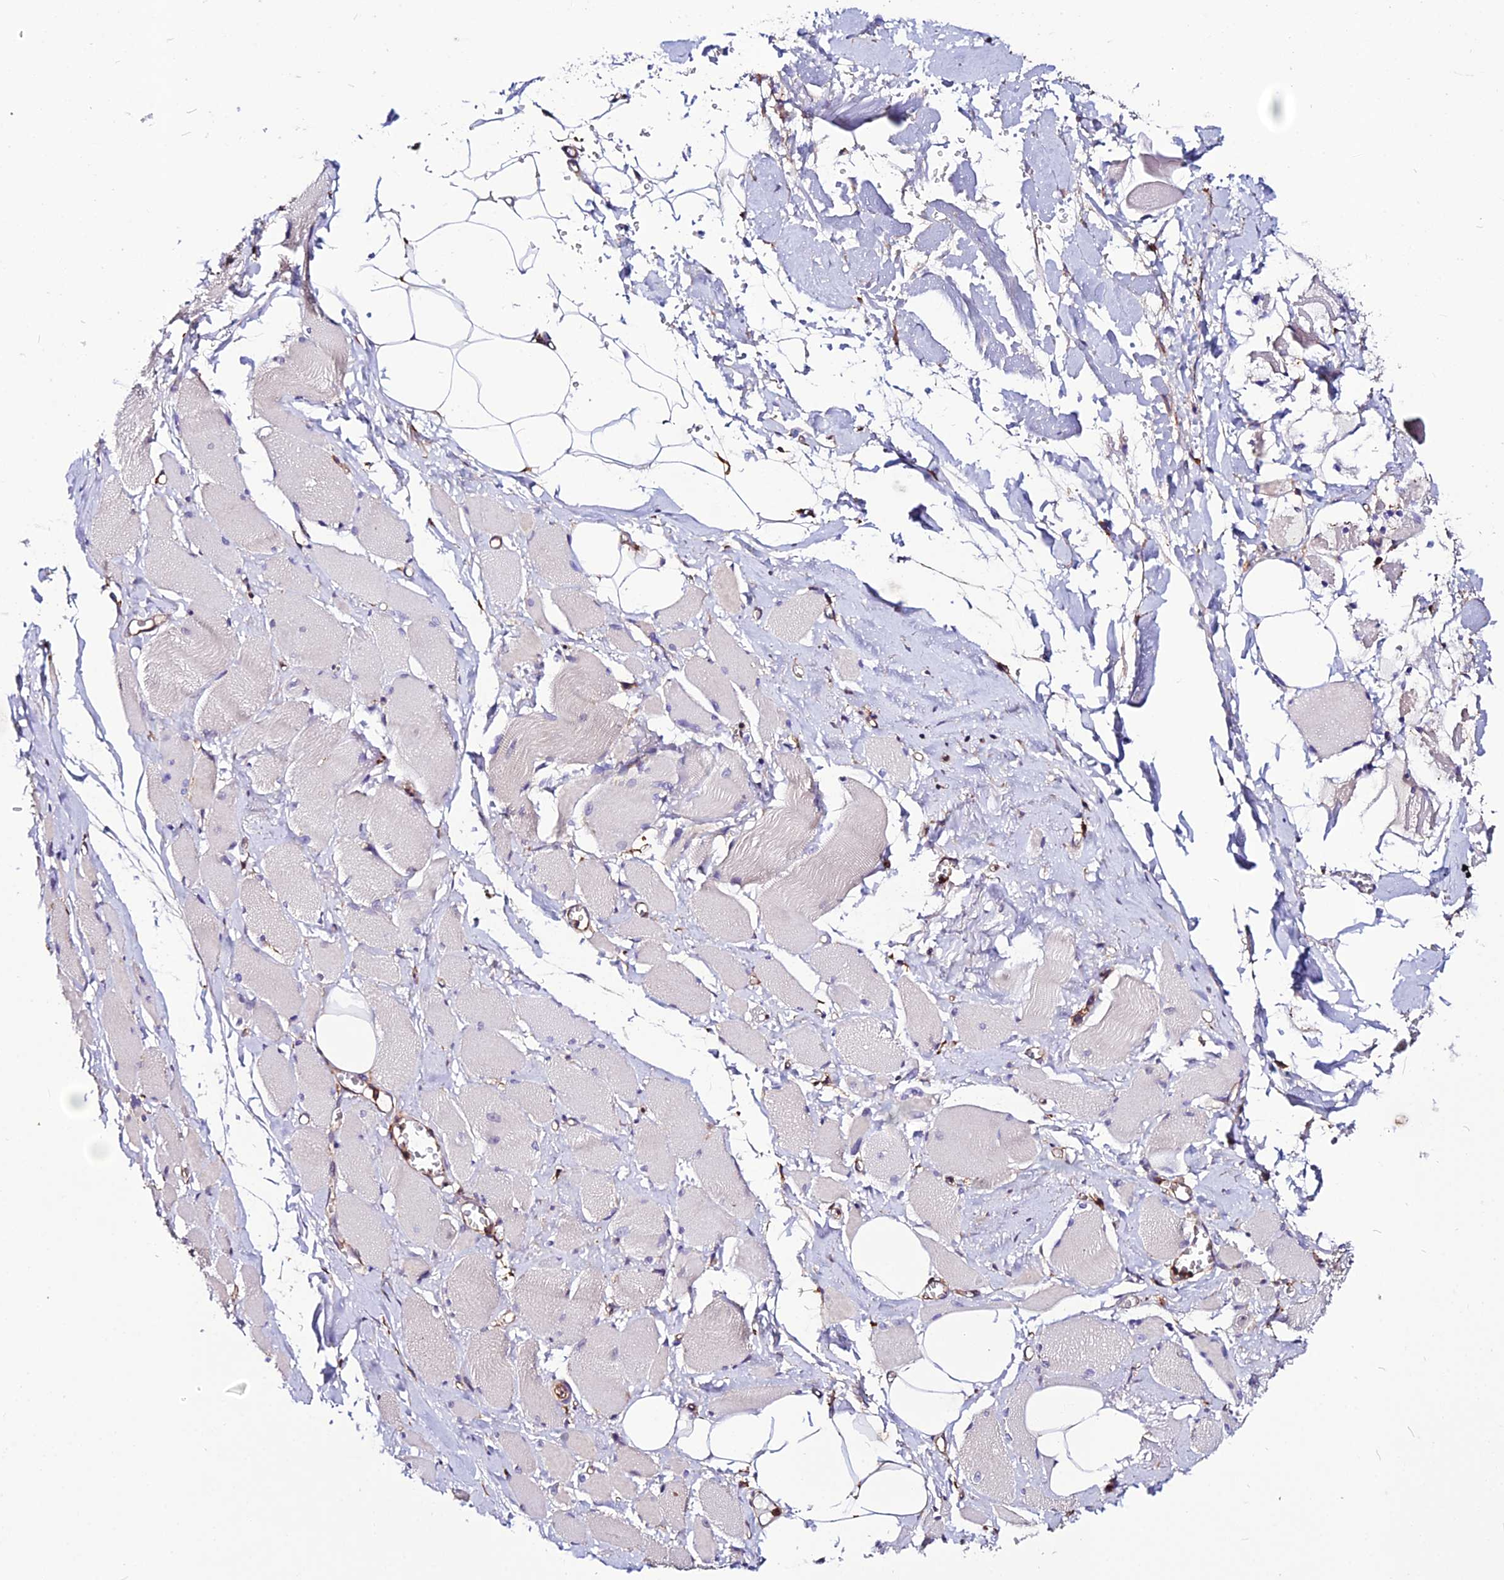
{"staining": {"intensity": "strong", "quantity": "<25%", "location": "cytoplasmic/membranous"}, "tissue": "skeletal muscle", "cell_type": "Myocytes", "image_type": "normal", "snomed": [{"axis": "morphology", "description": "Normal tissue, NOS"}, {"axis": "morphology", "description": "Basal cell carcinoma"}, {"axis": "topography", "description": "Skeletal muscle"}], "caption": "The immunohistochemical stain shows strong cytoplasmic/membranous staining in myocytes of benign skeletal muscle.", "gene": "USP17L10", "patient": {"sex": "female", "age": 64}}